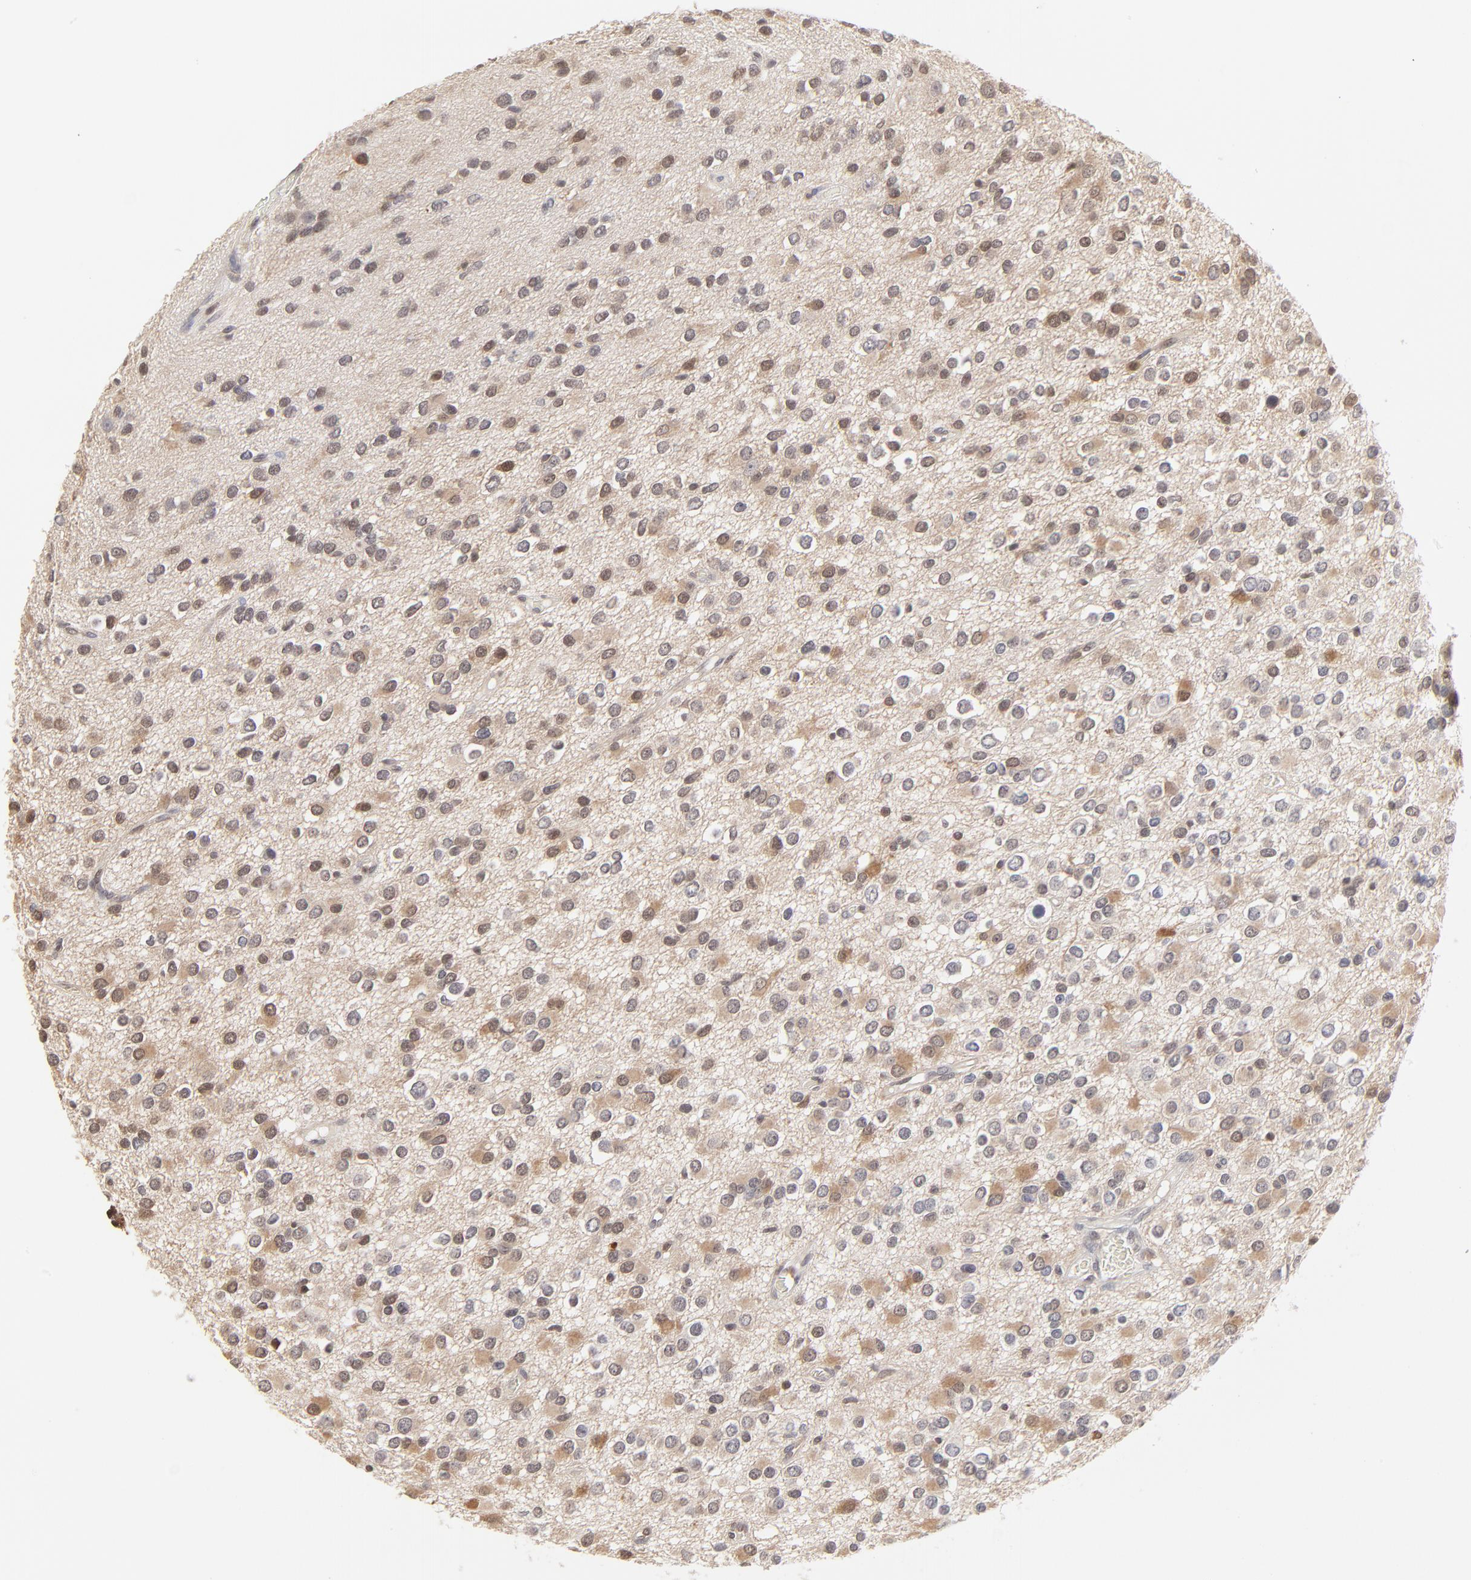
{"staining": {"intensity": "weak", "quantity": "<25%", "location": "cytoplasmic/membranous"}, "tissue": "glioma", "cell_type": "Tumor cells", "image_type": "cancer", "snomed": [{"axis": "morphology", "description": "Glioma, malignant, Low grade"}, {"axis": "topography", "description": "Brain"}], "caption": "Glioma stained for a protein using immunohistochemistry (IHC) reveals no staining tumor cells.", "gene": "CASP3", "patient": {"sex": "male", "age": 42}}